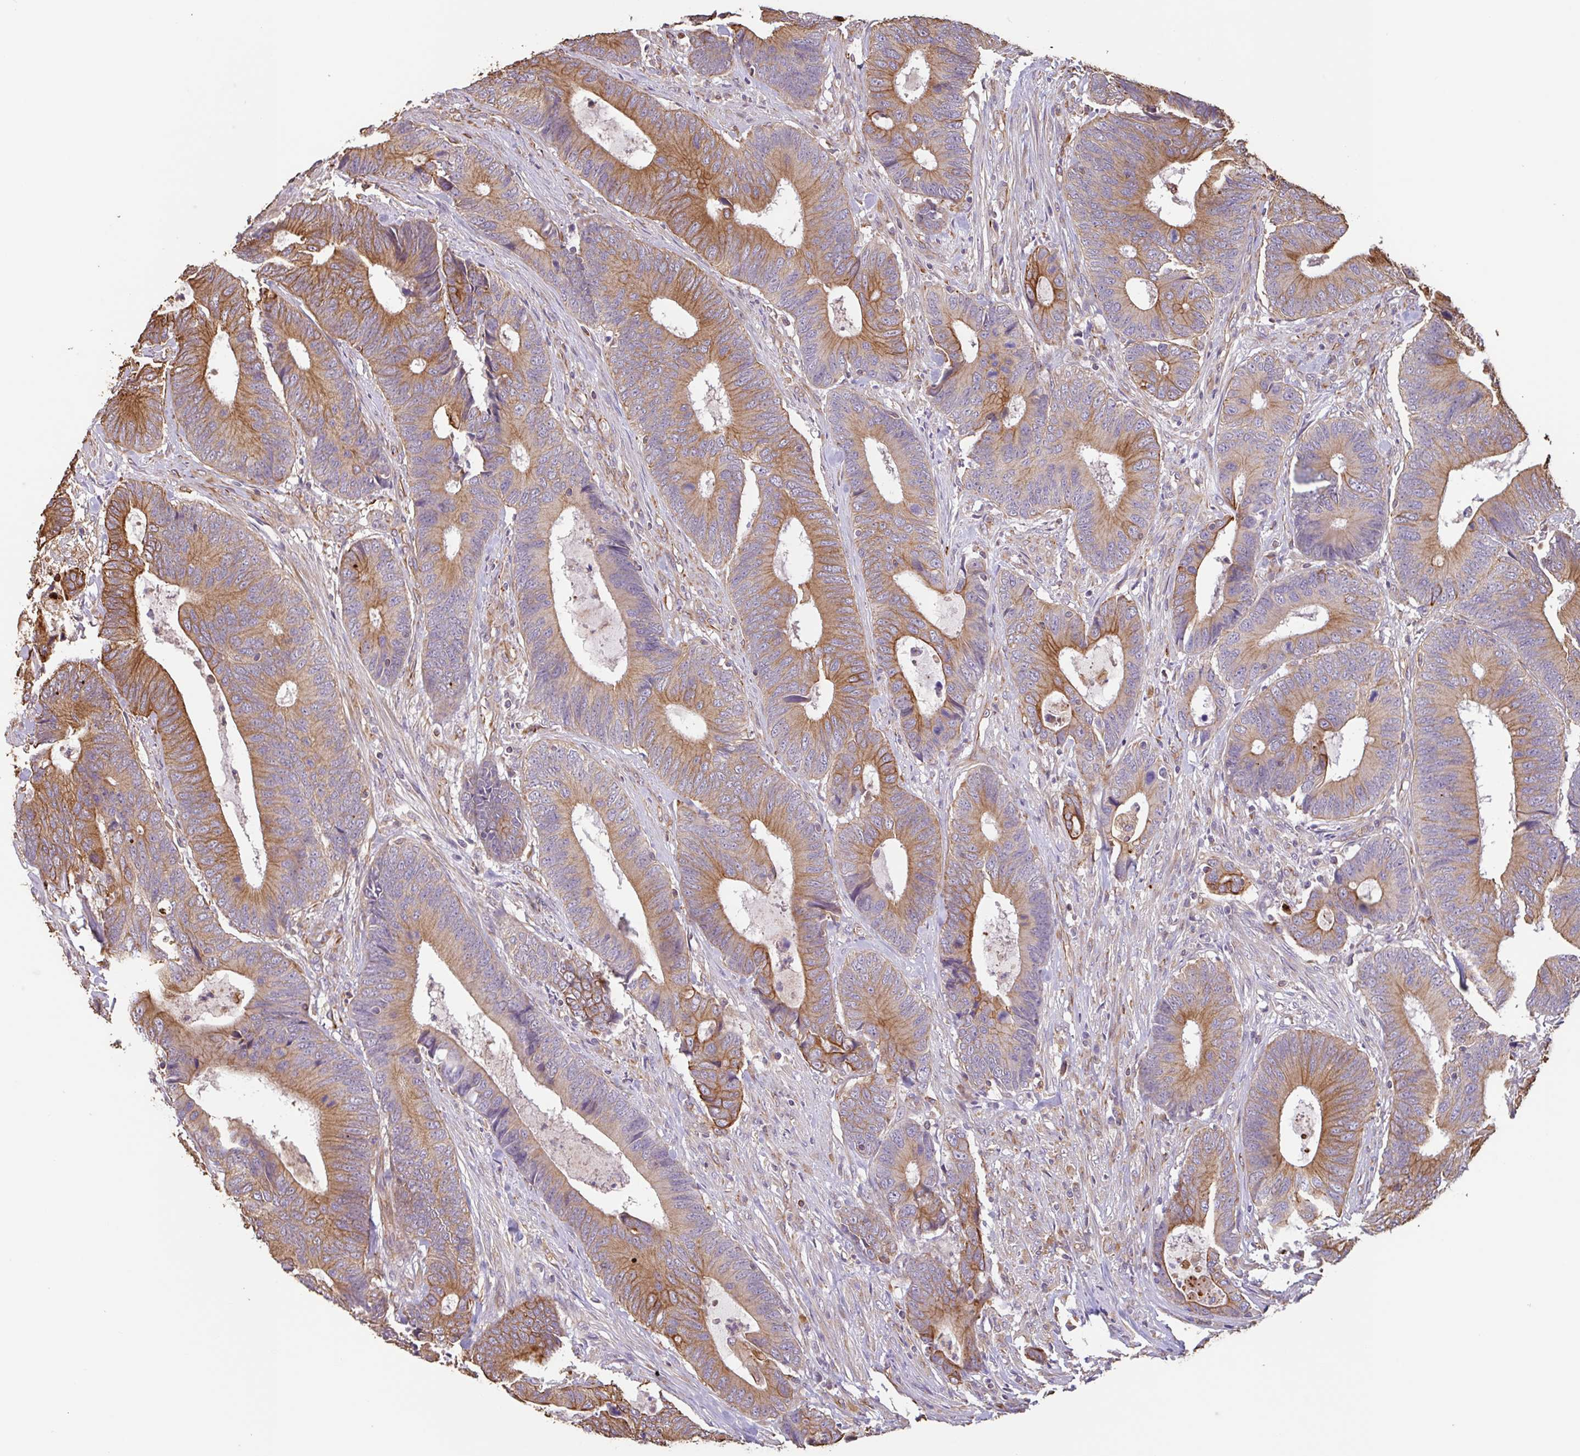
{"staining": {"intensity": "moderate", "quantity": ">75%", "location": "cytoplasmic/membranous"}, "tissue": "colorectal cancer", "cell_type": "Tumor cells", "image_type": "cancer", "snomed": [{"axis": "morphology", "description": "Adenocarcinoma, NOS"}, {"axis": "topography", "description": "Colon"}], "caption": "Brown immunohistochemical staining in adenocarcinoma (colorectal) exhibits moderate cytoplasmic/membranous staining in approximately >75% of tumor cells.", "gene": "ZNF790", "patient": {"sex": "male", "age": 87}}